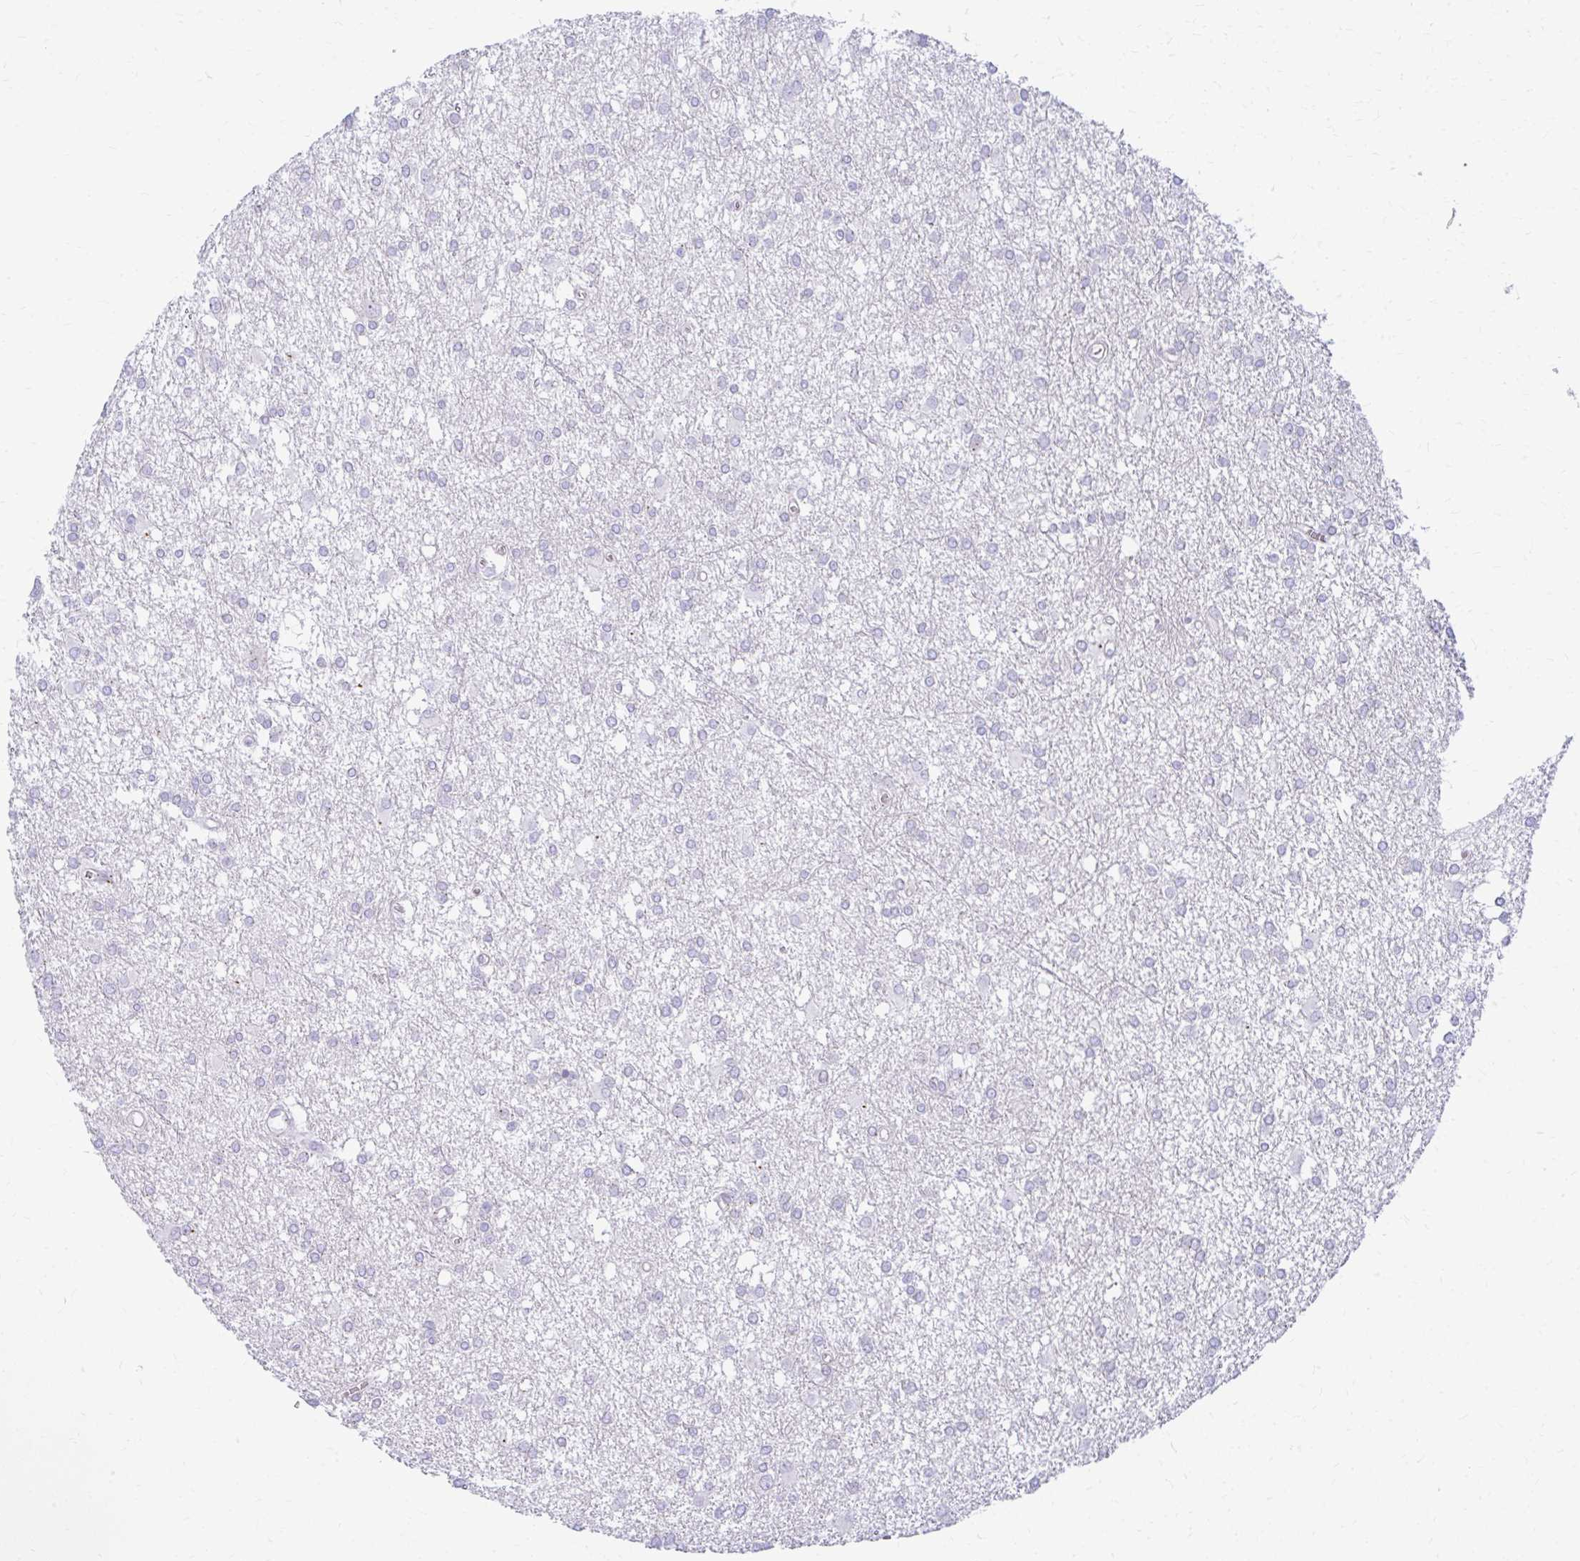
{"staining": {"intensity": "negative", "quantity": "none", "location": "none"}, "tissue": "glioma", "cell_type": "Tumor cells", "image_type": "cancer", "snomed": [{"axis": "morphology", "description": "Glioma, malignant, High grade"}, {"axis": "topography", "description": "Brain"}], "caption": "Human malignant glioma (high-grade) stained for a protein using IHC exhibits no positivity in tumor cells.", "gene": "RADIL", "patient": {"sex": "male", "age": 48}}